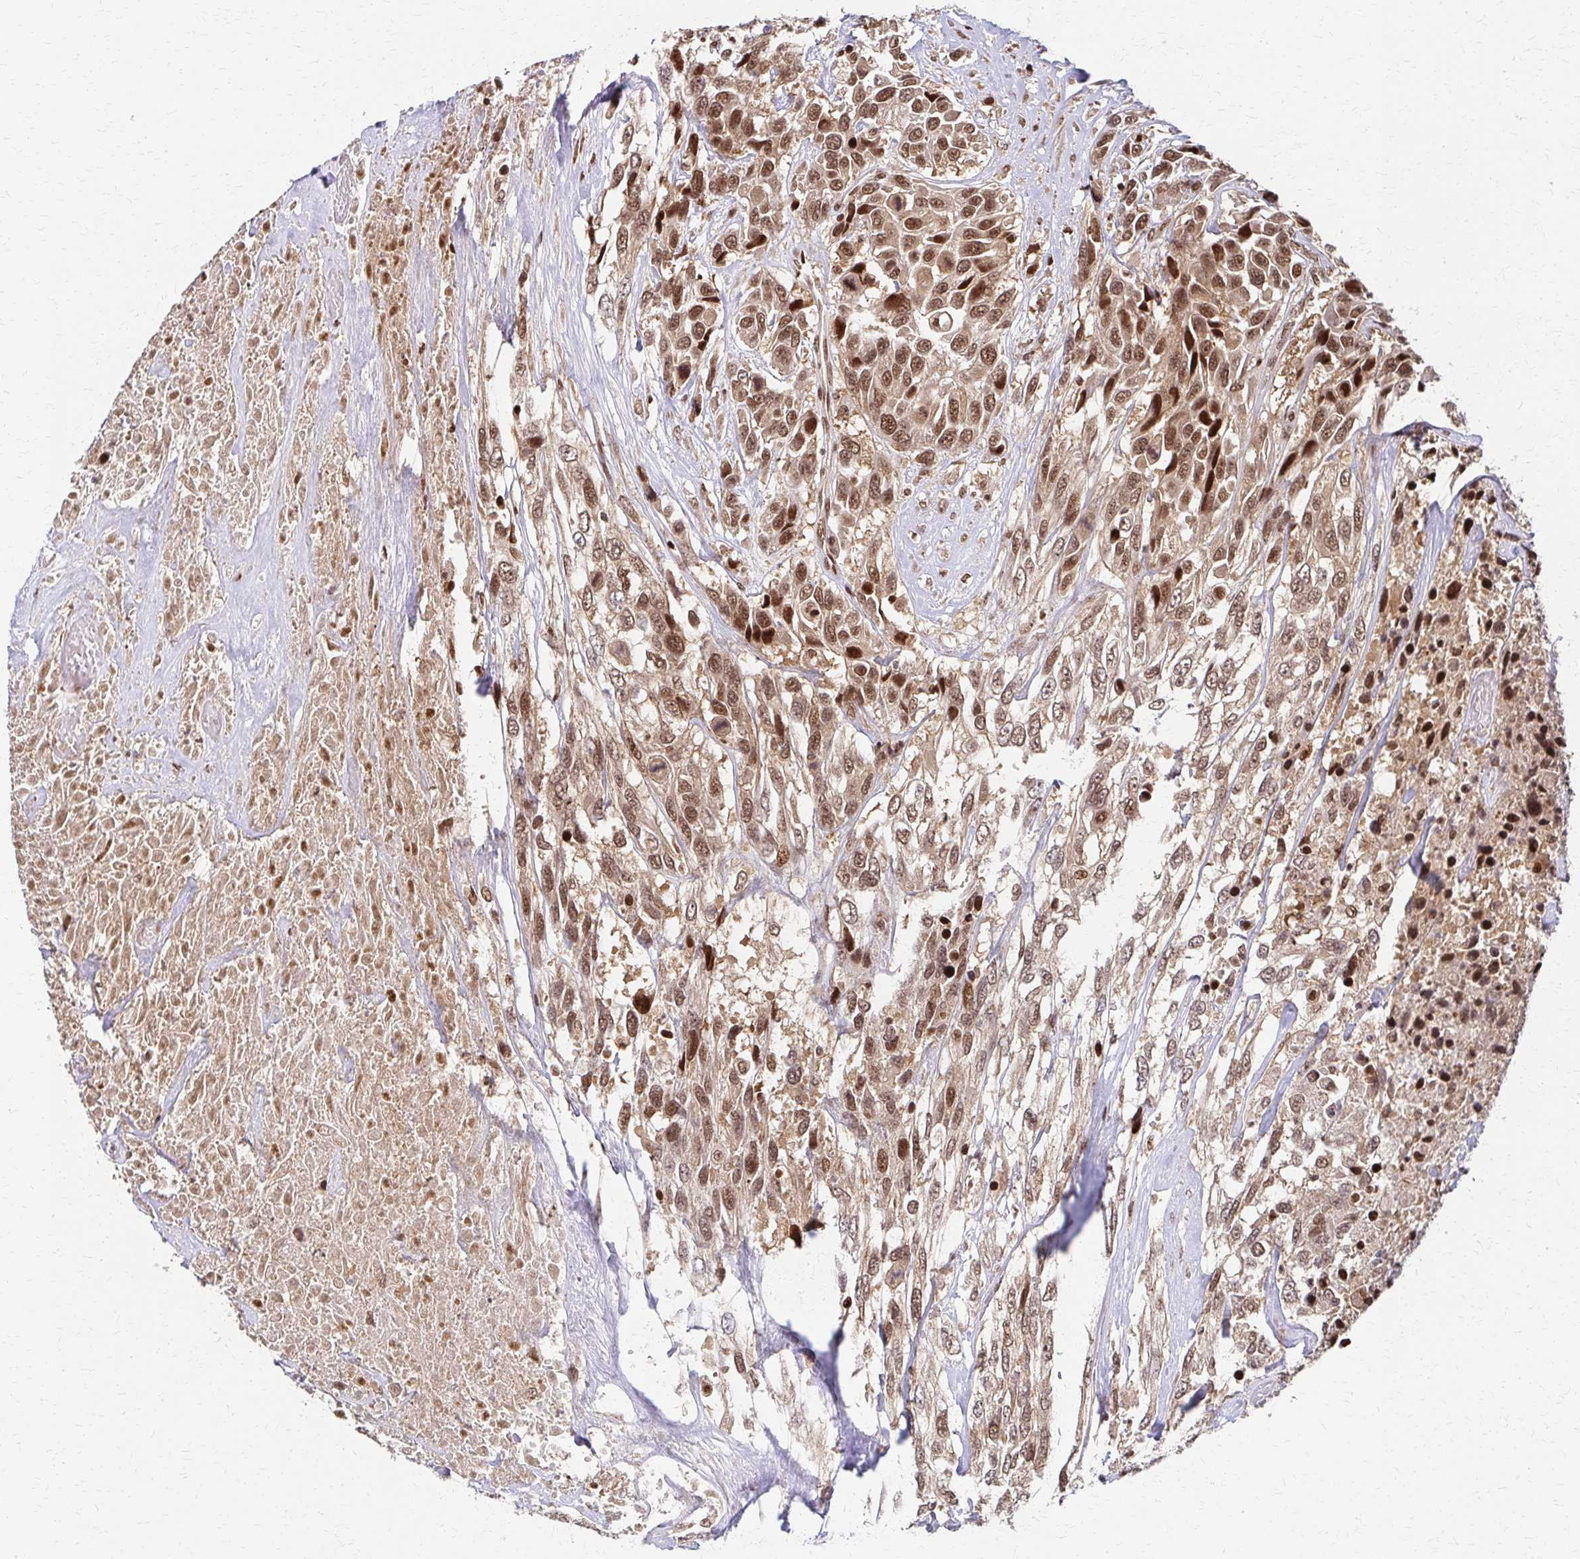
{"staining": {"intensity": "moderate", "quantity": ">75%", "location": "nuclear"}, "tissue": "urothelial cancer", "cell_type": "Tumor cells", "image_type": "cancer", "snomed": [{"axis": "morphology", "description": "Urothelial carcinoma, High grade"}, {"axis": "topography", "description": "Urinary bladder"}], "caption": "Urothelial carcinoma (high-grade) tissue displays moderate nuclear expression in approximately >75% of tumor cells, visualized by immunohistochemistry.", "gene": "PSMD7", "patient": {"sex": "female", "age": 70}}